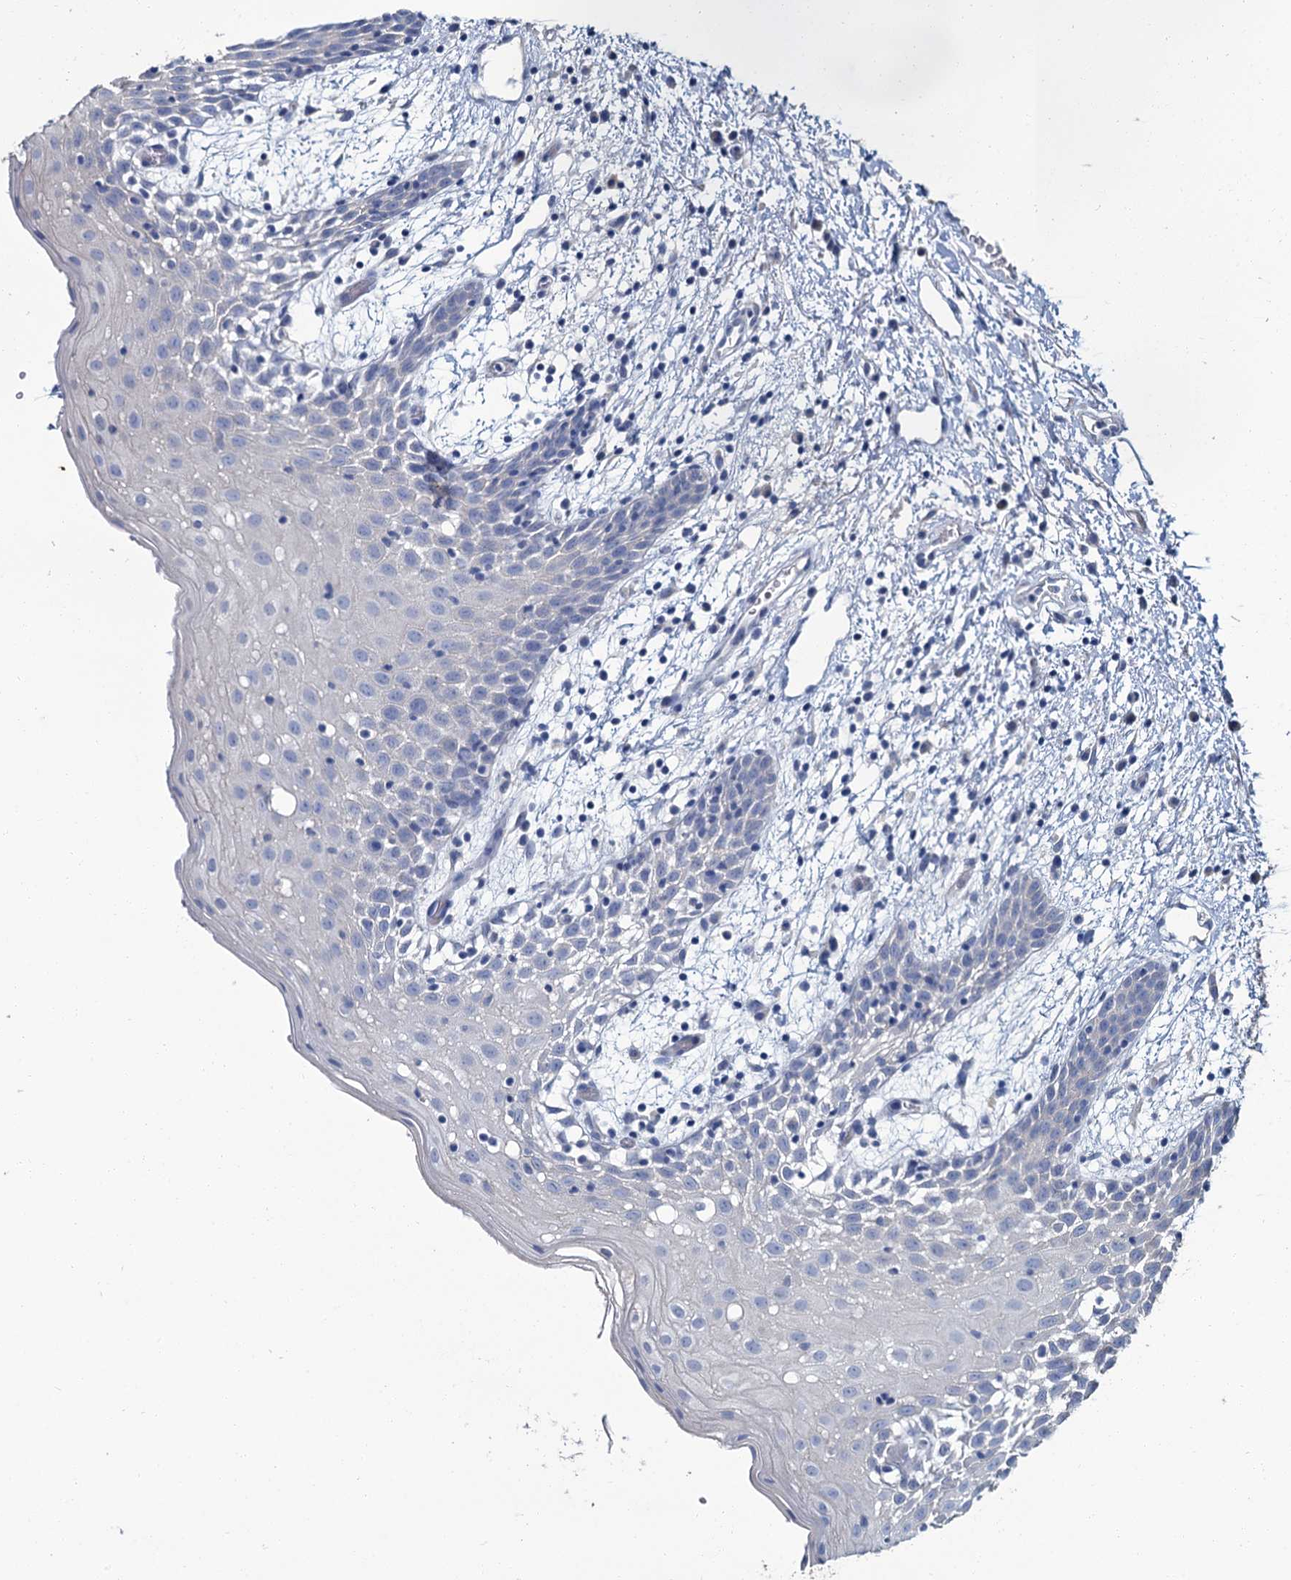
{"staining": {"intensity": "negative", "quantity": "none", "location": "none"}, "tissue": "oral mucosa", "cell_type": "Squamous epithelial cells", "image_type": "normal", "snomed": [{"axis": "morphology", "description": "Normal tissue, NOS"}, {"axis": "topography", "description": "Skeletal muscle"}, {"axis": "topography", "description": "Oral tissue"}, {"axis": "topography", "description": "Salivary gland"}, {"axis": "topography", "description": "Peripheral nerve tissue"}], "caption": "Protein analysis of benign oral mucosa demonstrates no significant staining in squamous epithelial cells.", "gene": "SNCB", "patient": {"sex": "male", "age": 54}}